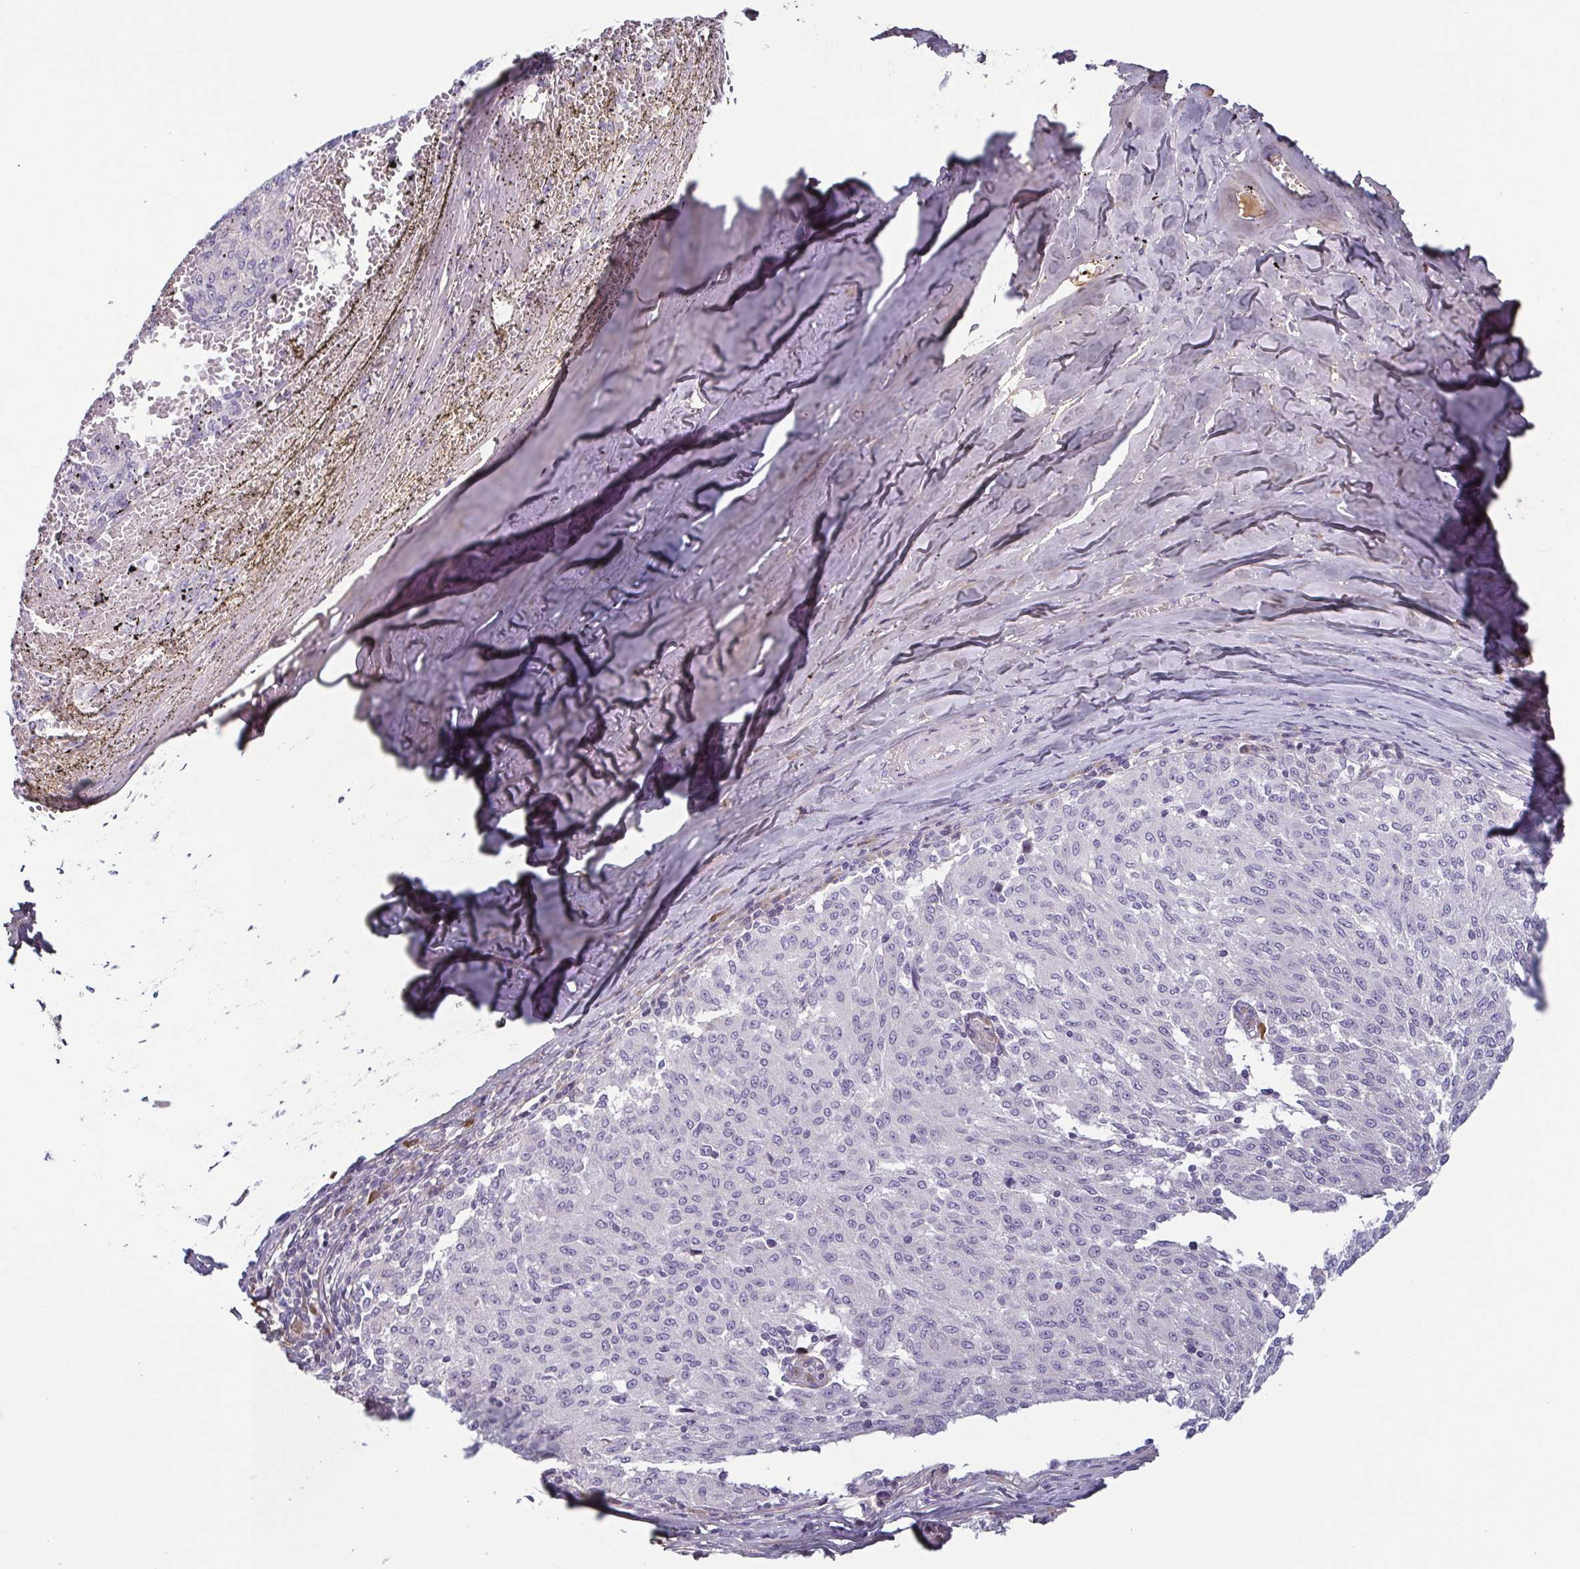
{"staining": {"intensity": "negative", "quantity": "none", "location": "none"}, "tissue": "melanoma", "cell_type": "Tumor cells", "image_type": "cancer", "snomed": [{"axis": "morphology", "description": "Malignant melanoma, NOS"}, {"axis": "topography", "description": "Skin"}], "caption": "Immunohistochemistry of human melanoma exhibits no expression in tumor cells.", "gene": "ECM1", "patient": {"sex": "female", "age": 72}}